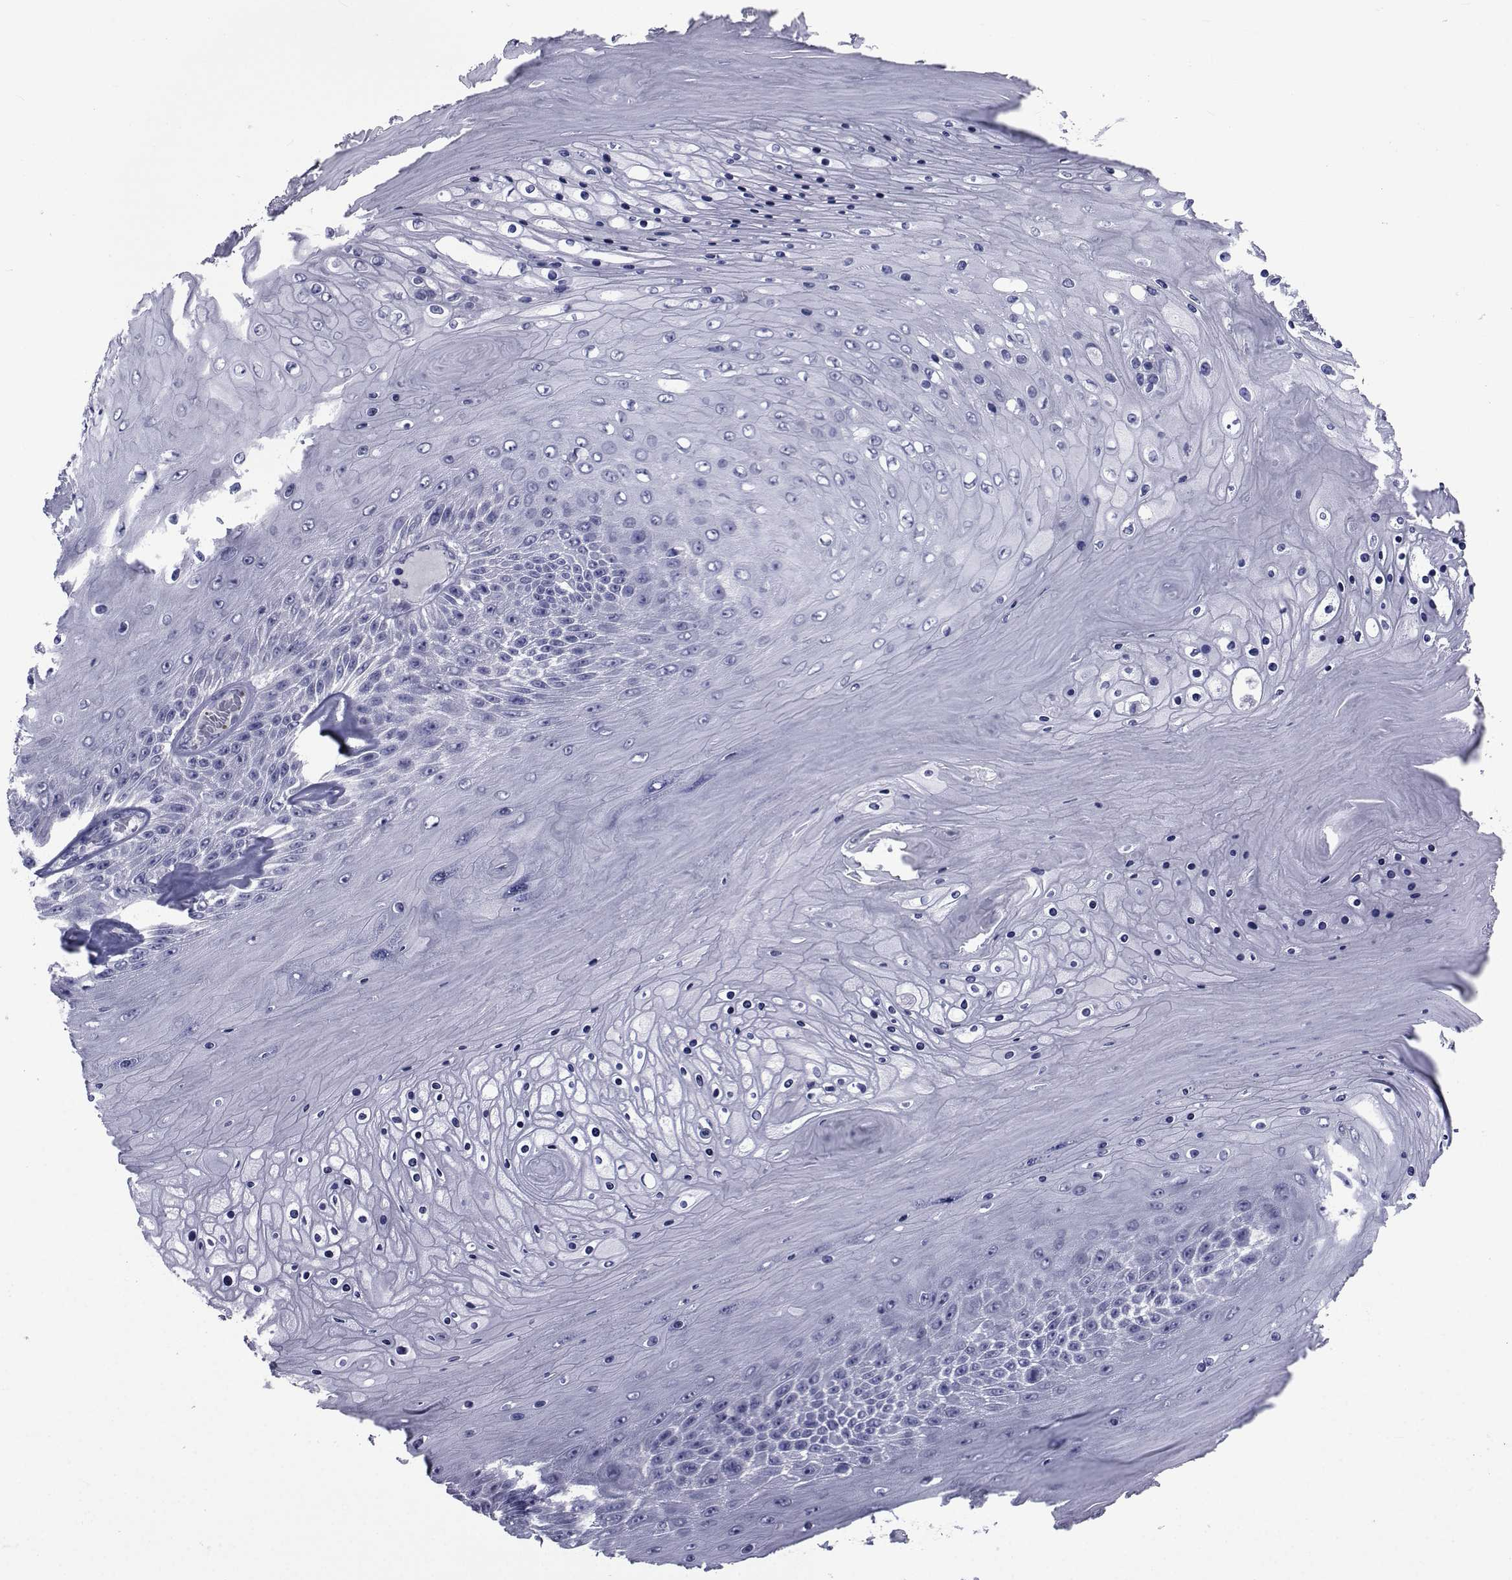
{"staining": {"intensity": "negative", "quantity": "none", "location": "none"}, "tissue": "skin cancer", "cell_type": "Tumor cells", "image_type": "cancer", "snomed": [{"axis": "morphology", "description": "Squamous cell carcinoma, NOS"}, {"axis": "topography", "description": "Skin"}], "caption": "An IHC micrograph of skin cancer is shown. There is no staining in tumor cells of skin cancer.", "gene": "SEMA5B", "patient": {"sex": "male", "age": 62}}